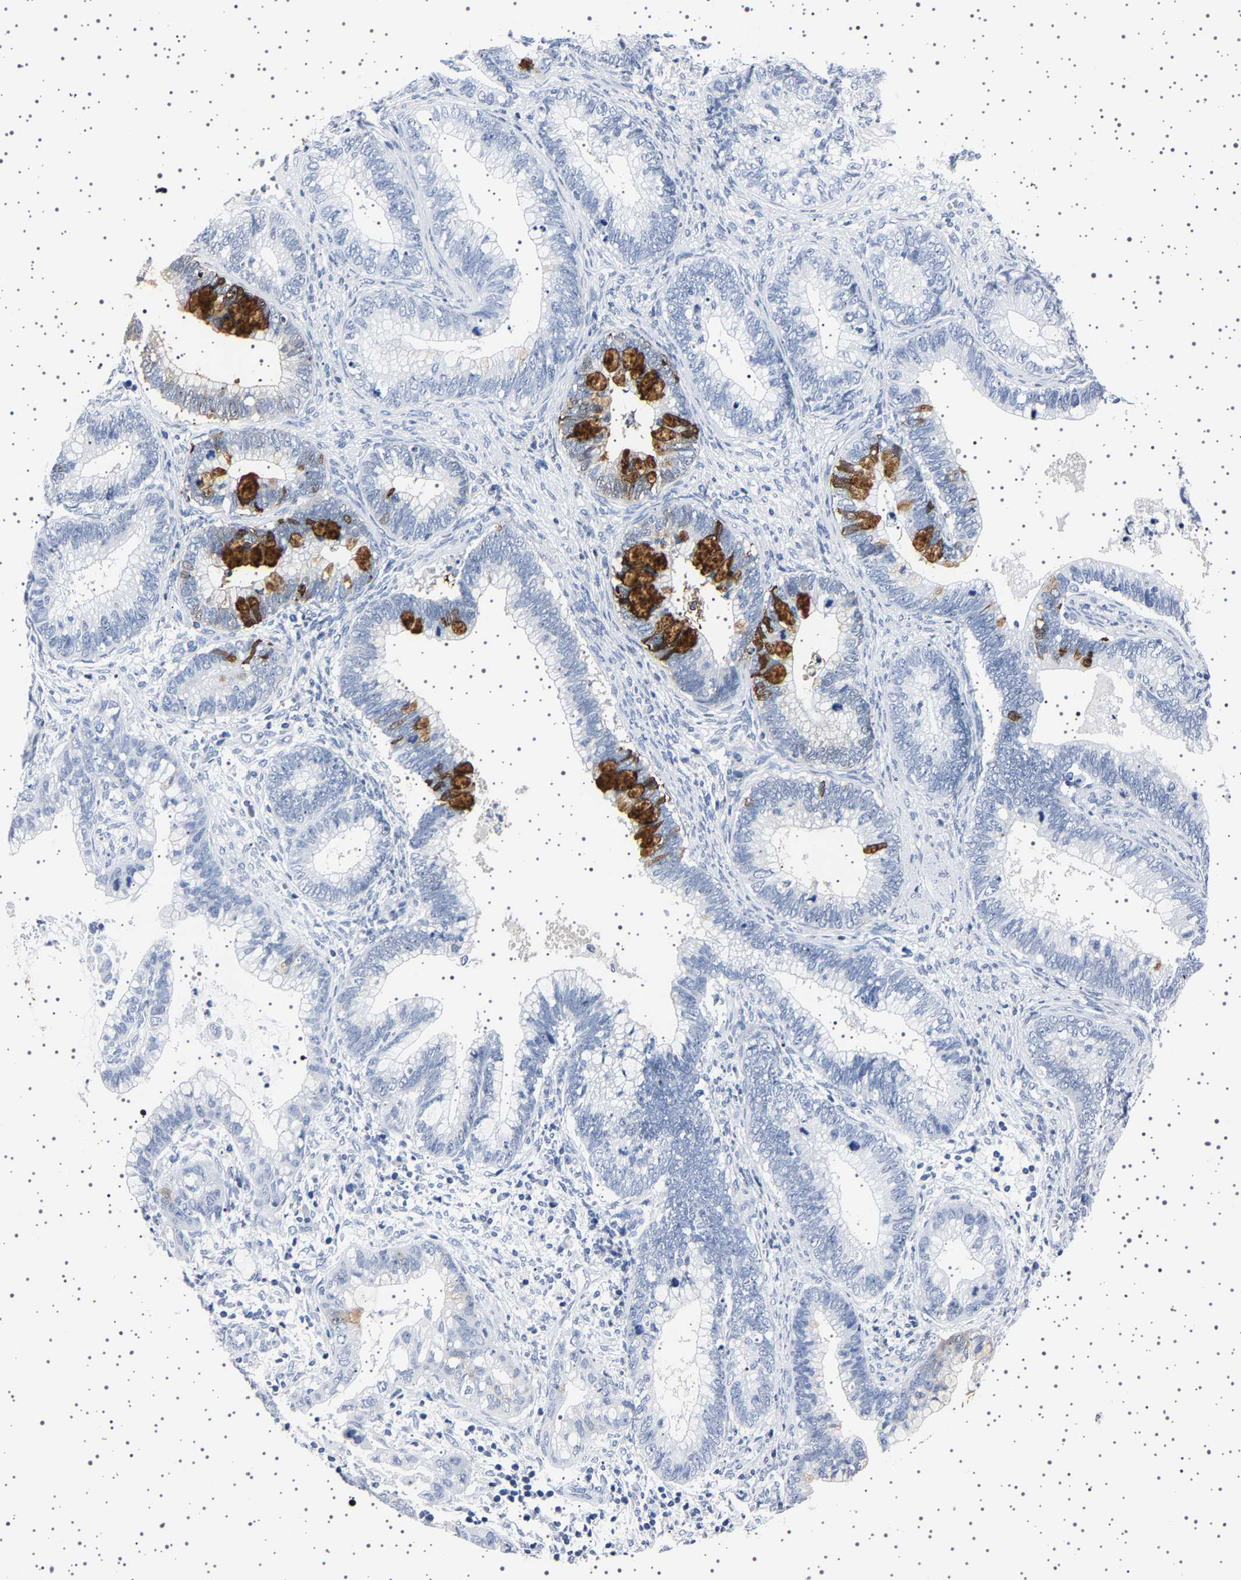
{"staining": {"intensity": "strong", "quantity": "<25%", "location": "cytoplasmic/membranous"}, "tissue": "cervical cancer", "cell_type": "Tumor cells", "image_type": "cancer", "snomed": [{"axis": "morphology", "description": "Adenocarcinoma, NOS"}, {"axis": "topography", "description": "Cervix"}], "caption": "Immunohistochemical staining of human adenocarcinoma (cervical) demonstrates strong cytoplasmic/membranous protein staining in about <25% of tumor cells. (DAB (3,3'-diaminobenzidine) IHC, brown staining for protein, blue staining for nuclei).", "gene": "TFF3", "patient": {"sex": "female", "age": 44}}